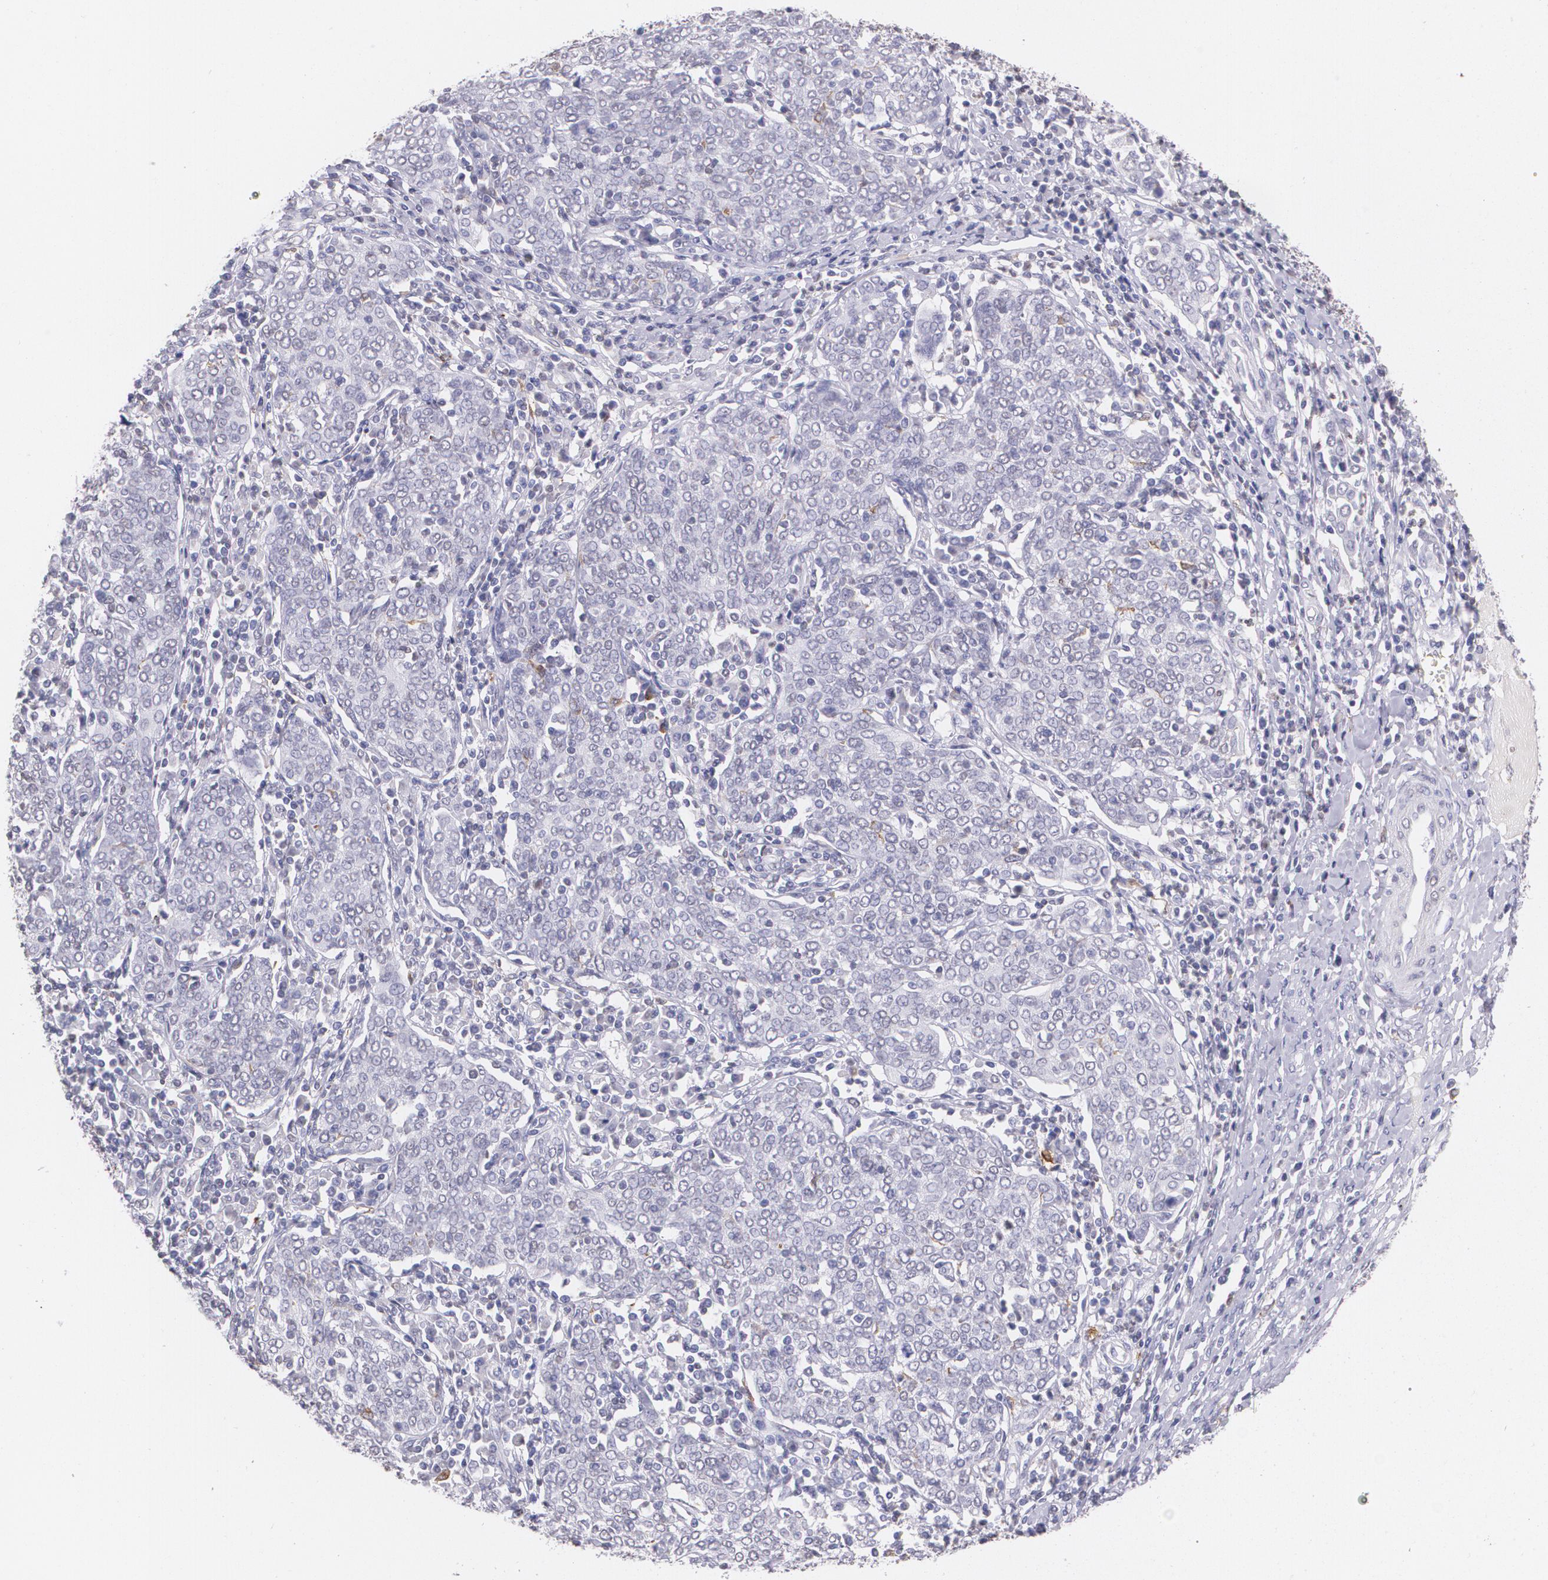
{"staining": {"intensity": "negative", "quantity": "none", "location": "none"}, "tissue": "cervical cancer", "cell_type": "Tumor cells", "image_type": "cancer", "snomed": [{"axis": "morphology", "description": "Squamous cell carcinoma, NOS"}, {"axis": "topography", "description": "Cervix"}], "caption": "A high-resolution image shows IHC staining of squamous cell carcinoma (cervical), which shows no significant positivity in tumor cells.", "gene": "RTN1", "patient": {"sex": "female", "age": 40}}